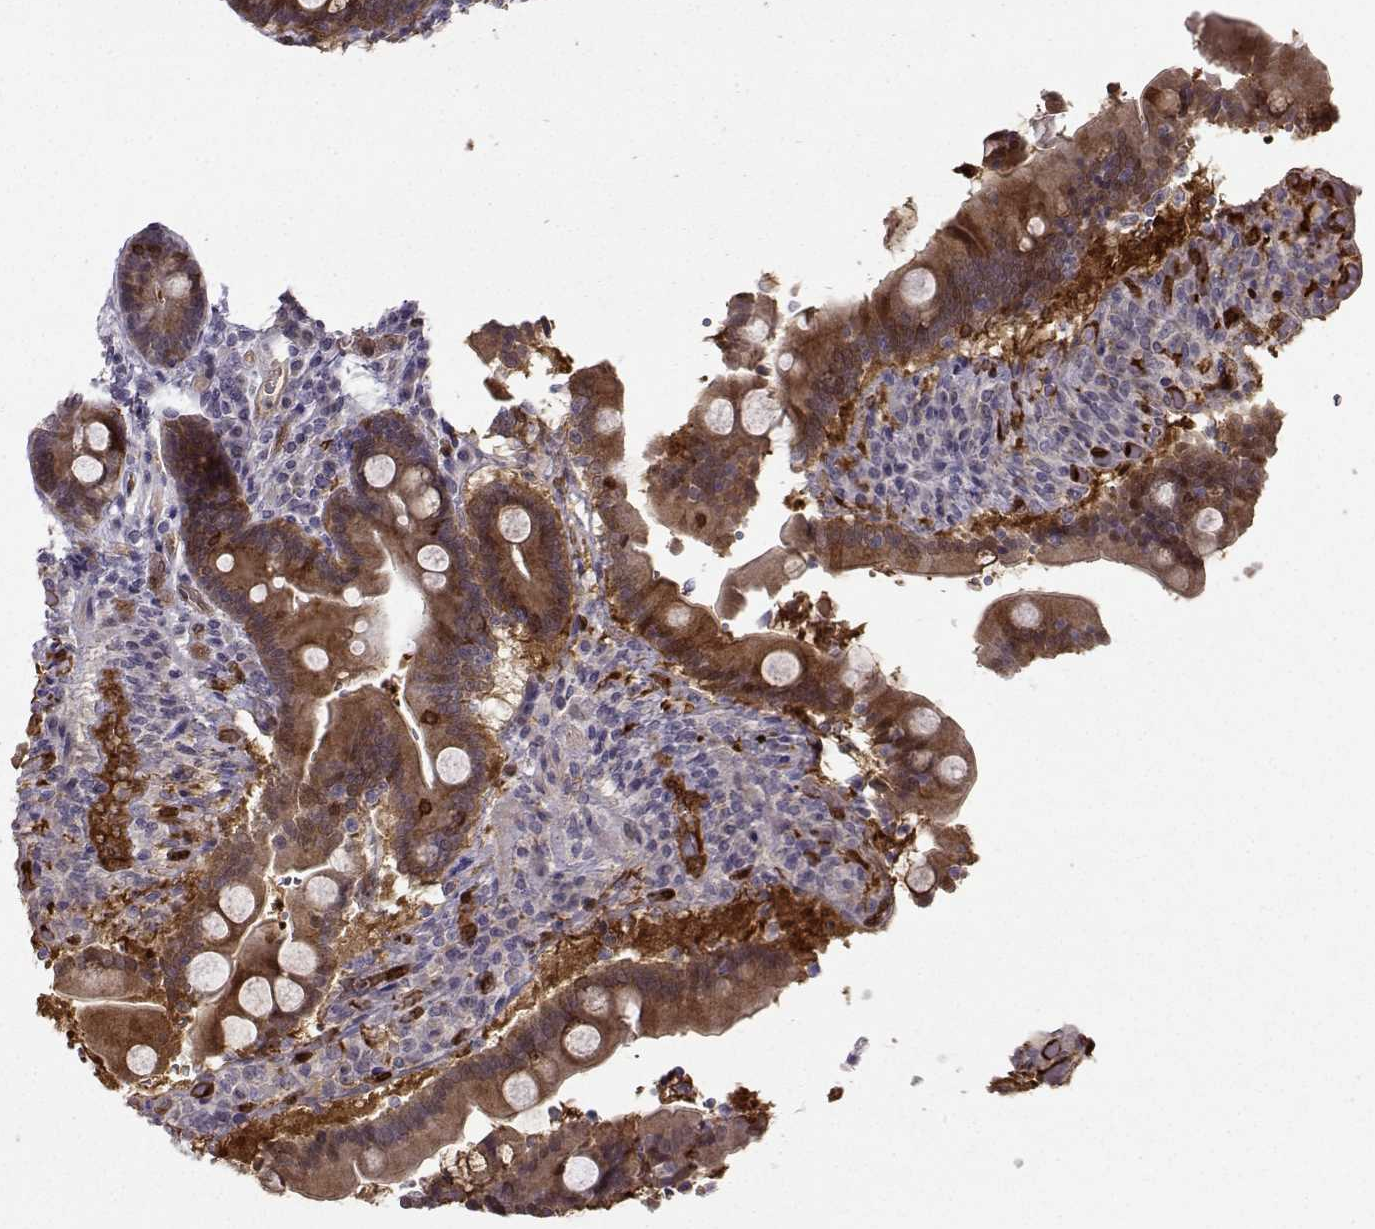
{"staining": {"intensity": "strong", "quantity": "25%-75%", "location": "cytoplasmic/membranous"}, "tissue": "duodenum", "cell_type": "Glandular cells", "image_type": "normal", "snomed": [{"axis": "morphology", "description": "Normal tissue, NOS"}, {"axis": "topography", "description": "Duodenum"}], "caption": "IHC image of benign duodenum: duodenum stained using immunohistochemistry (IHC) demonstrates high levels of strong protein expression localized specifically in the cytoplasmic/membranous of glandular cells, appearing as a cytoplasmic/membranous brown color.", "gene": "NQO1", "patient": {"sex": "female", "age": 62}}